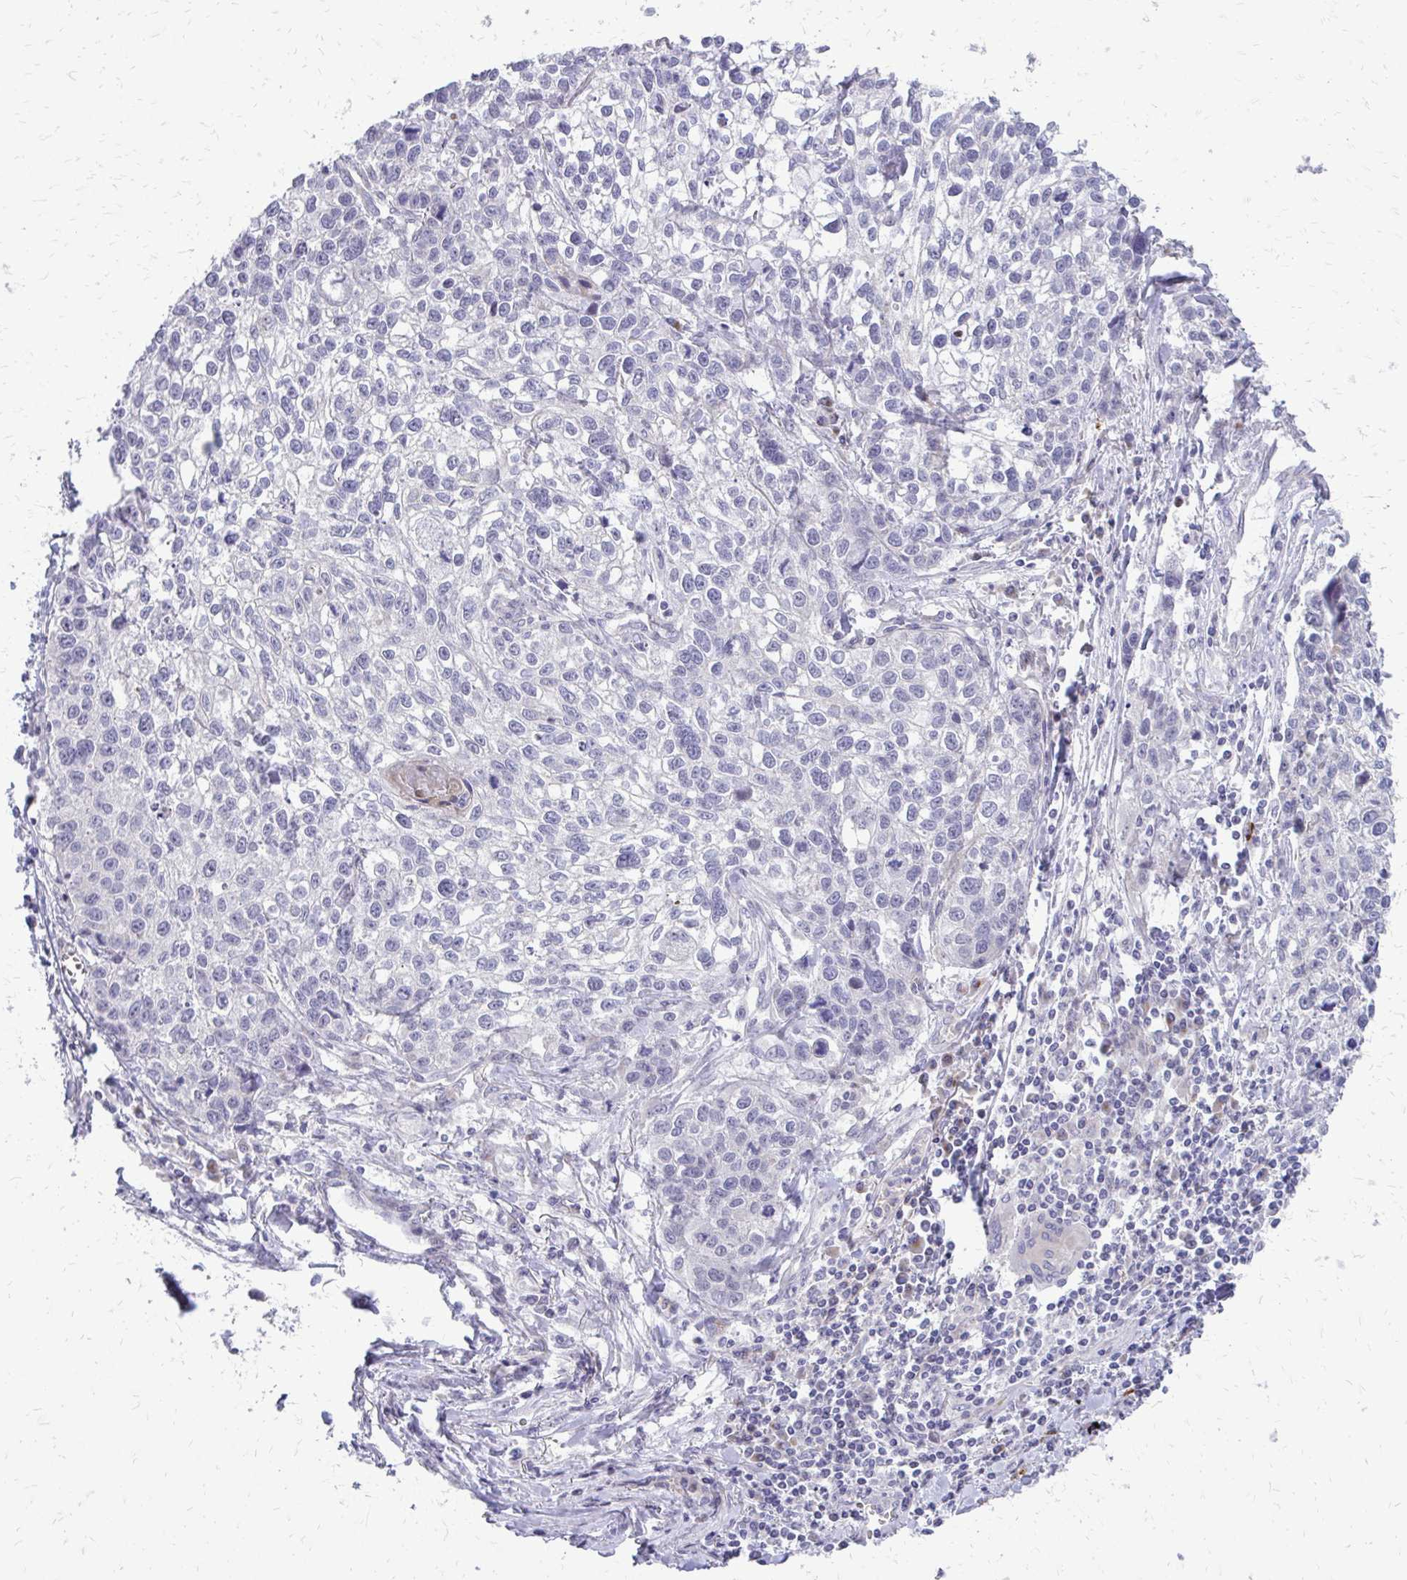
{"staining": {"intensity": "negative", "quantity": "none", "location": "none"}, "tissue": "lung cancer", "cell_type": "Tumor cells", "image_type": "cancer", "snomed": [{"axis": "morphology", "description": "Squamous cell carcinoma, NOS"}, {"axis": "topography", "description": "Lung"}], "caption": "A high-resolution photomicrograph shows immunohistochemistry (IHC) staining of squamous cell carcinoma (lung), which demonstrates no significant positivity in tumor cells.", "gene": "FUNDC2", "patient": {"sex": "male", "age": 74}}